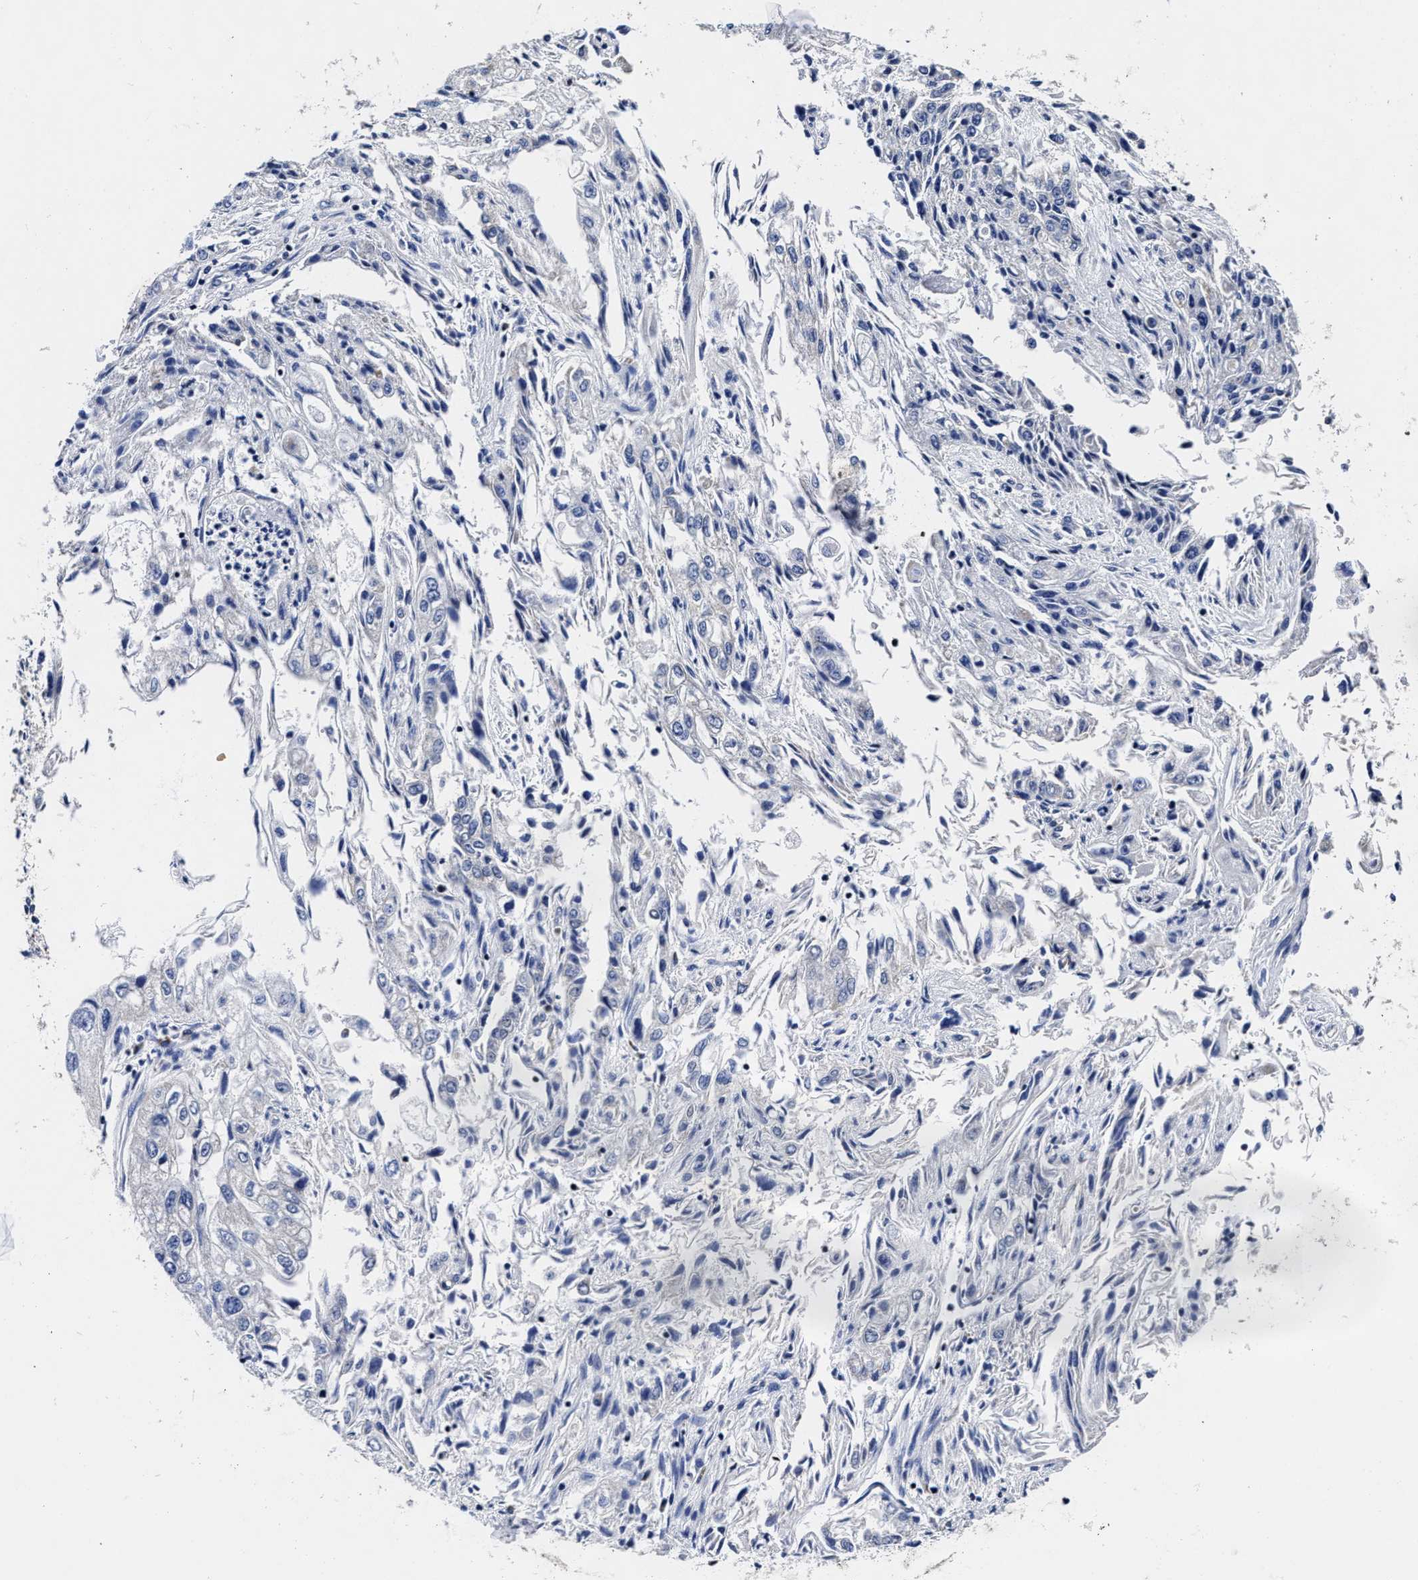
{"staining": {"intensity": "negative", "quantity": "none", "location": "none"}, "tissue": "endometrial cancer", "cell_type": "Tumor cells", "image_type": "cancer", "snomed": [{"axis": "morphology", "description": "Adenocarcinoma, NOS"}, {"axis": "topography", "description": "Endometrium"}], "caption": "Endometrial cancer was stained to show a protein in brown. There is no significant expression in tumor cells.", "gene": "HINT2", "patient": {"sex": "female", "age": 49}}